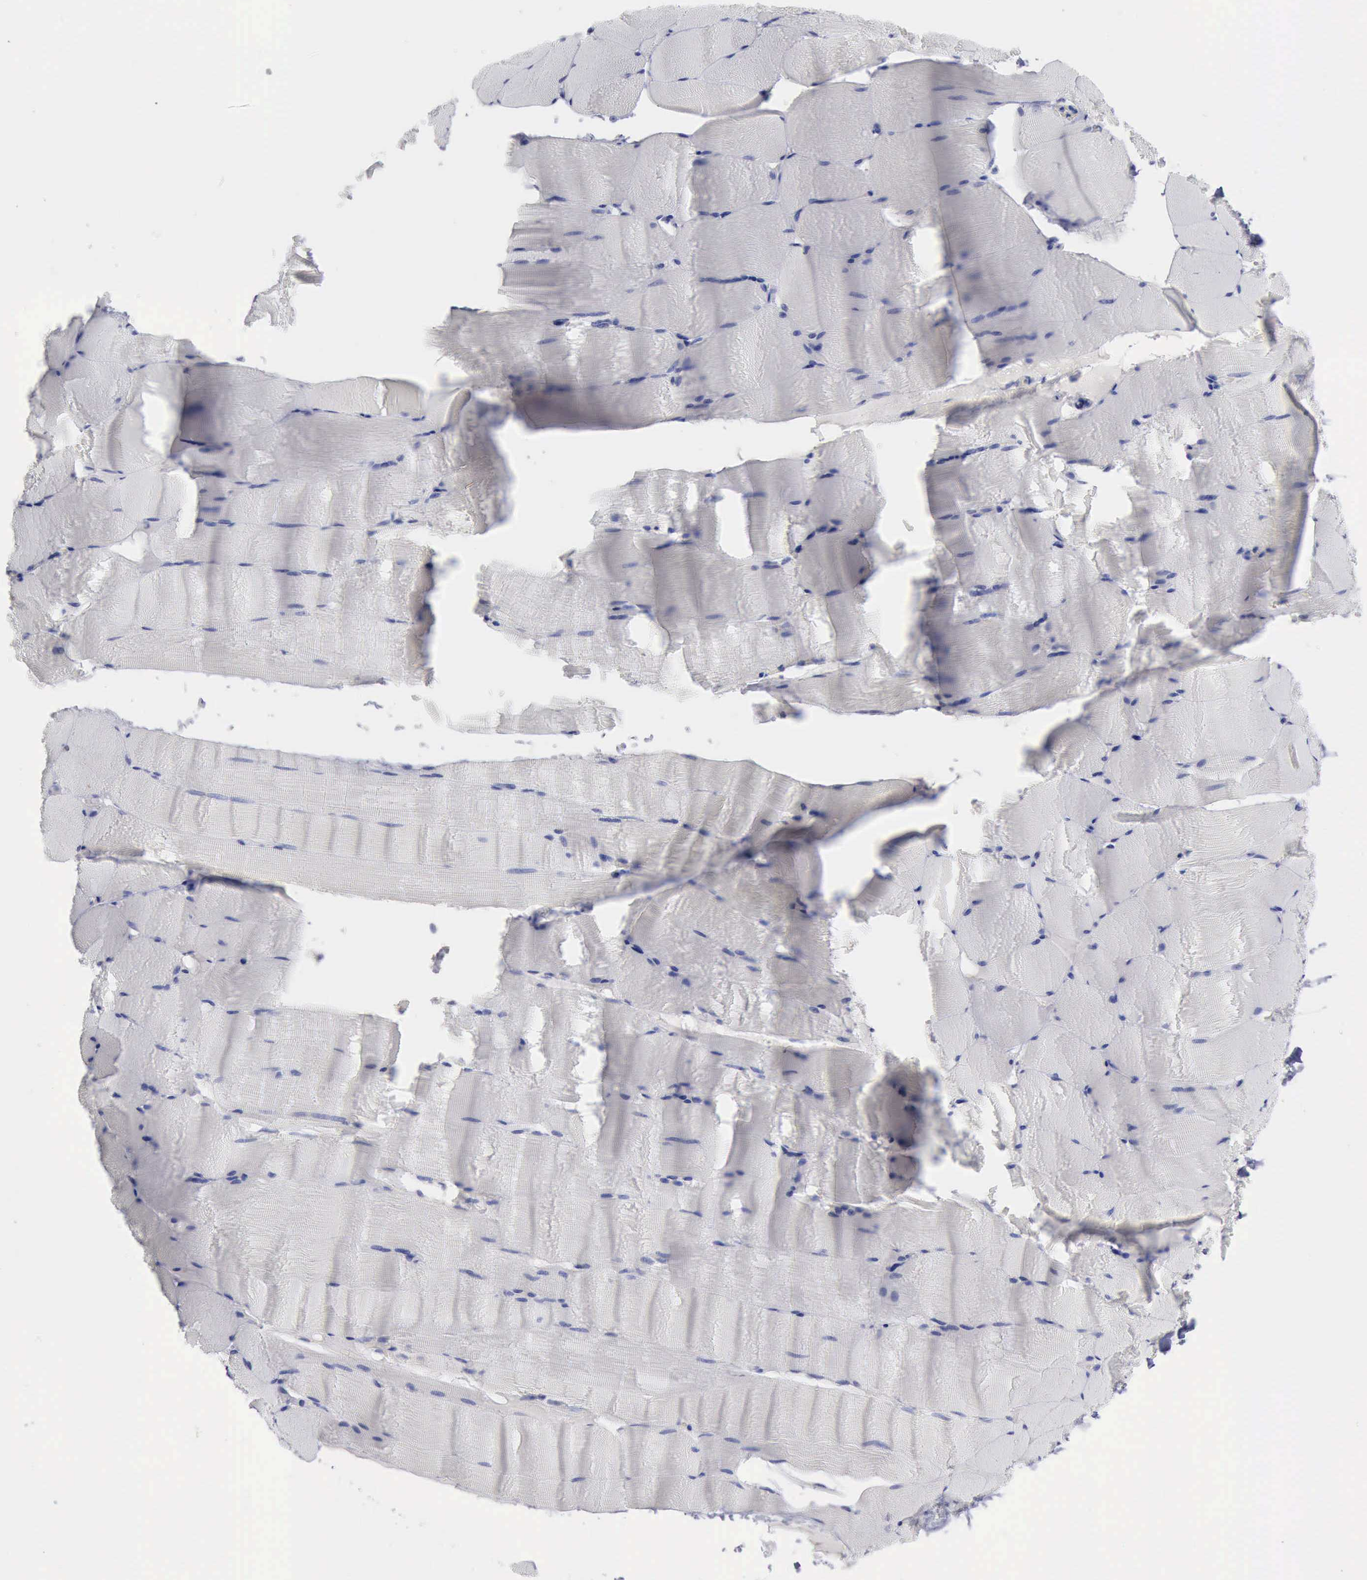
{"staining": {"intensity": "negative", "quantity": "none", "location": "none"}, "tissue": "skeletal muscle", "cell_type": "Myocytes", "image_type": "normal", "snomed": [{"axis": "morphology", "description": "Normal tissue, NOS"}, {"axis": "topography", "description": "Skeletal muscle"}], "caption": "Human skeletal muscle stained for a protein using immunohistochemistry reveals no staining in myocytes.", "gene": "SATB2", "patient": {"sex": "male", "age": 62}}